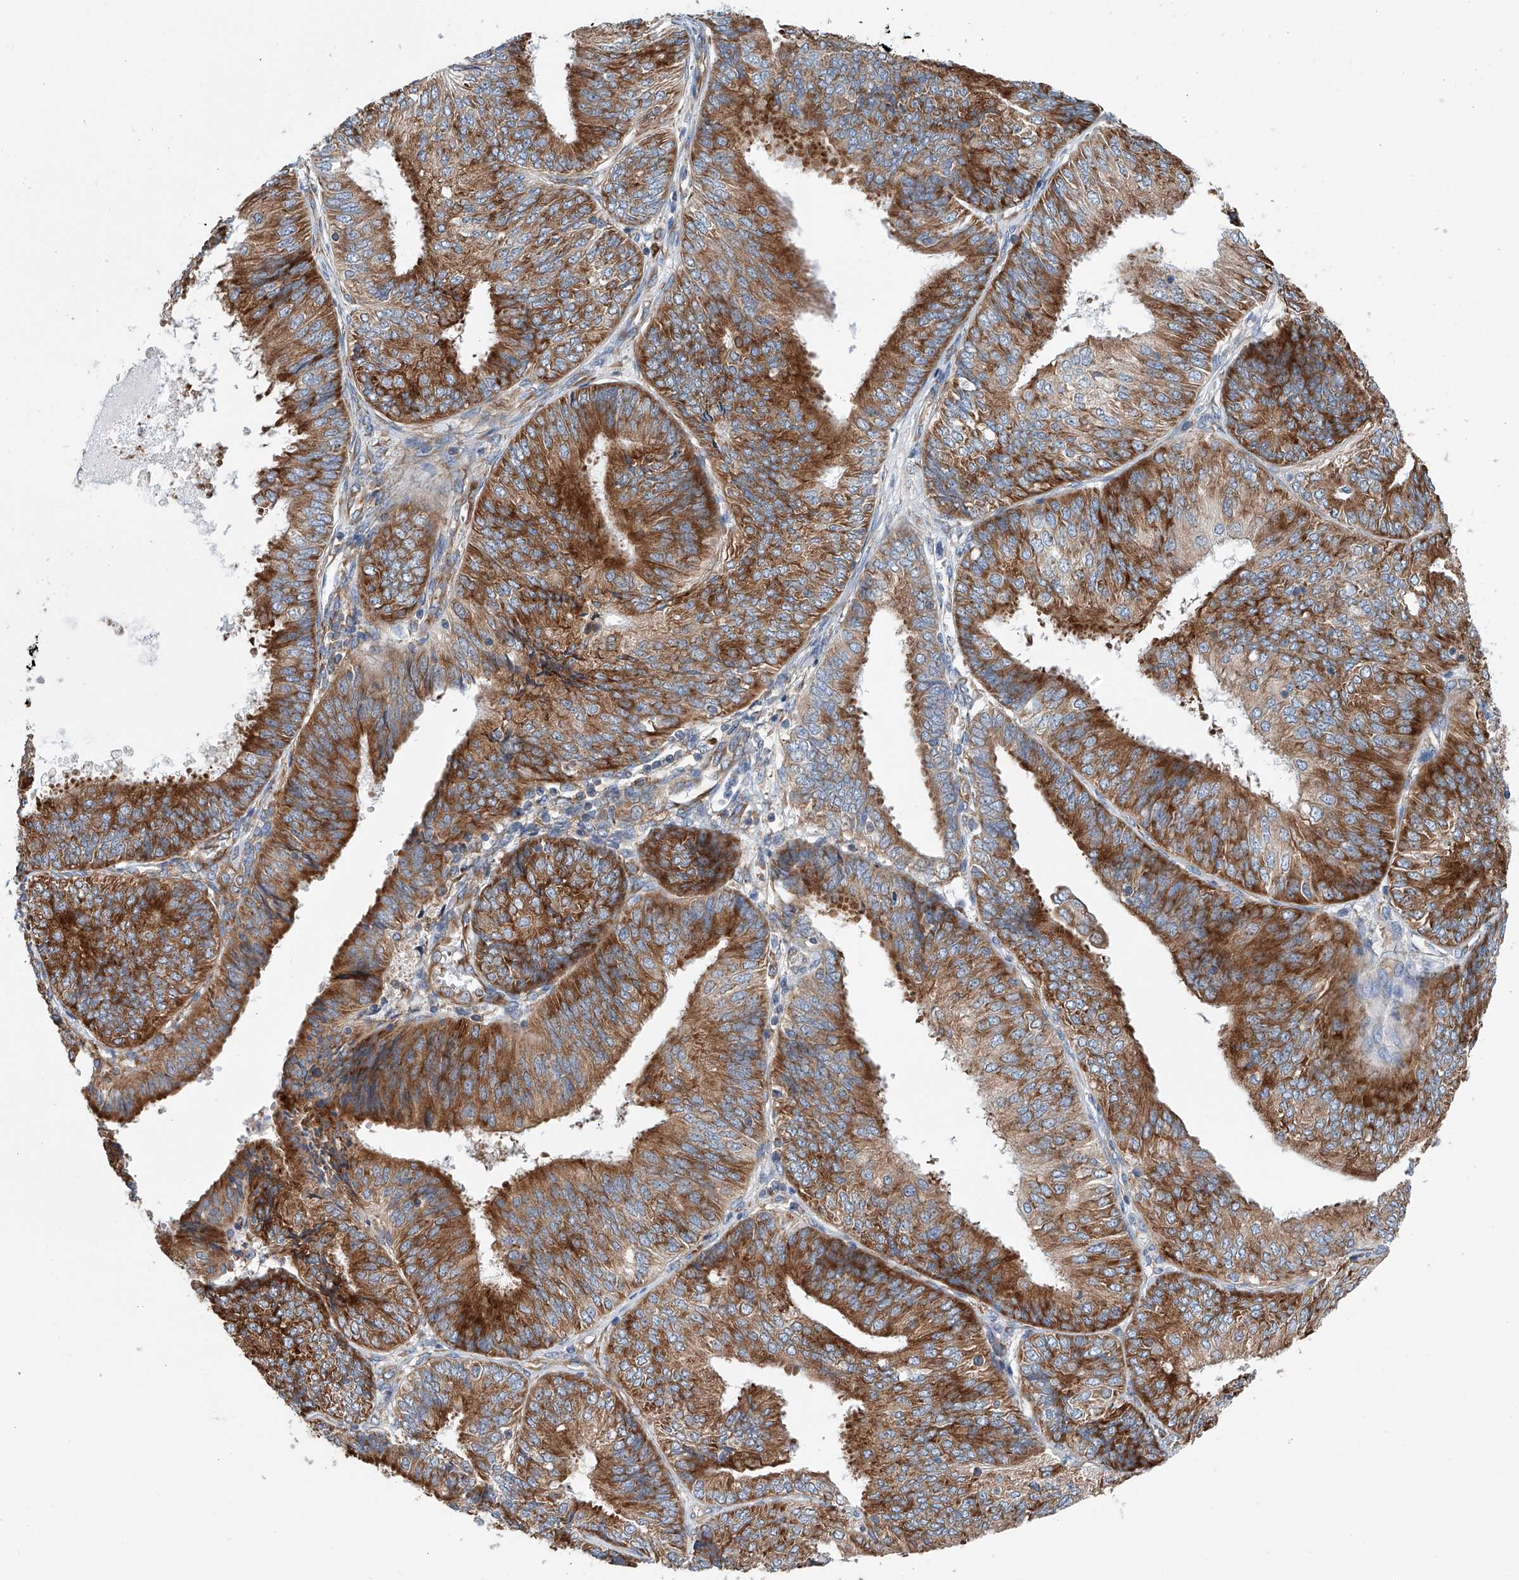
{"staining": {"intensity": "strong", "quantity": ">75%", "location": "cytoplasmic/membranous"}, "tissue": "endometrial cancer", "cell_type": "Tumor cells", "image_type": "cancer", "snomed": [{"axis": "morphology", "description": "Adenocarcinoma, NOS"}, {"axis": "topography", "description": "Endometrium"}], "caption": "A high-resolution micrograph shows IHC staining of endometrial adenocarcinoma, which displays strong cytoplasmic/membranous staining in about >75% of tumor cells. Using DAB (3,3'-diaminobenzidine) (brown) and hematoxylin (blue) stains, captured at high magnification using brightfield microscopy.", "gene": "RPL26L1", "patient": {"sex": "female", "age": 58}}